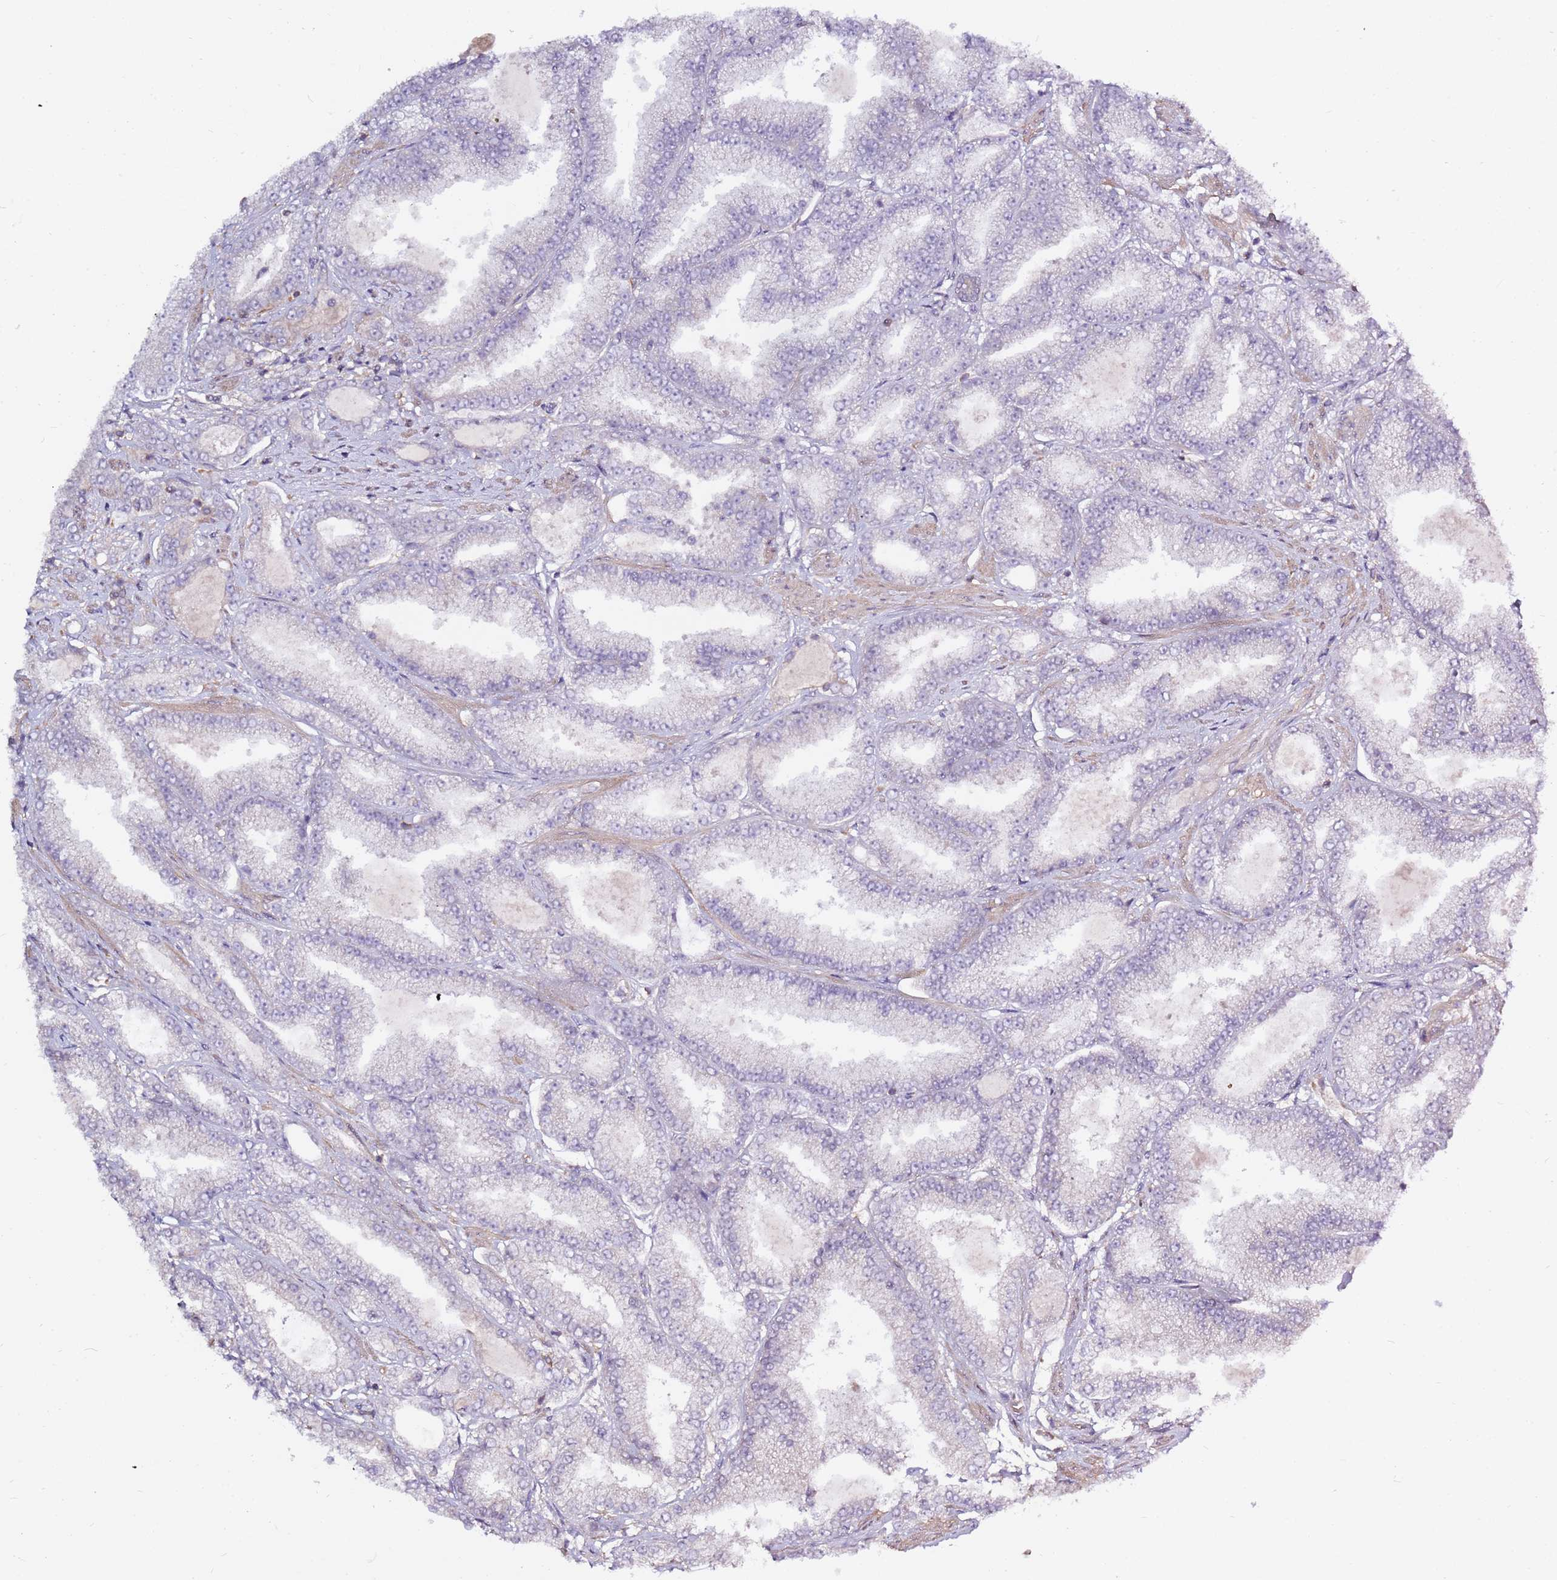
{"staining": {"intensity": "negative", "quantity": "none", "location": "none"}, "tissue": "prostate cancer", "cell_type": "Tumor cells", "image_type": "cancer", "snomed": [{"axis": "morphology", "description": "Adenocarcinoma, High grade"}, {"axis": "topography", "description": "Prostate"}], "caption": "Tumor cells show no significant positivity in adenocarcinoma (high-grade) (prostate). Brightfield microscopy of IHC stained with DAB (brown) and hematoxylin (blue), captured at high magnification.", "gene": "EVA1B", "patient": {"sex": "male", "age": 68}}